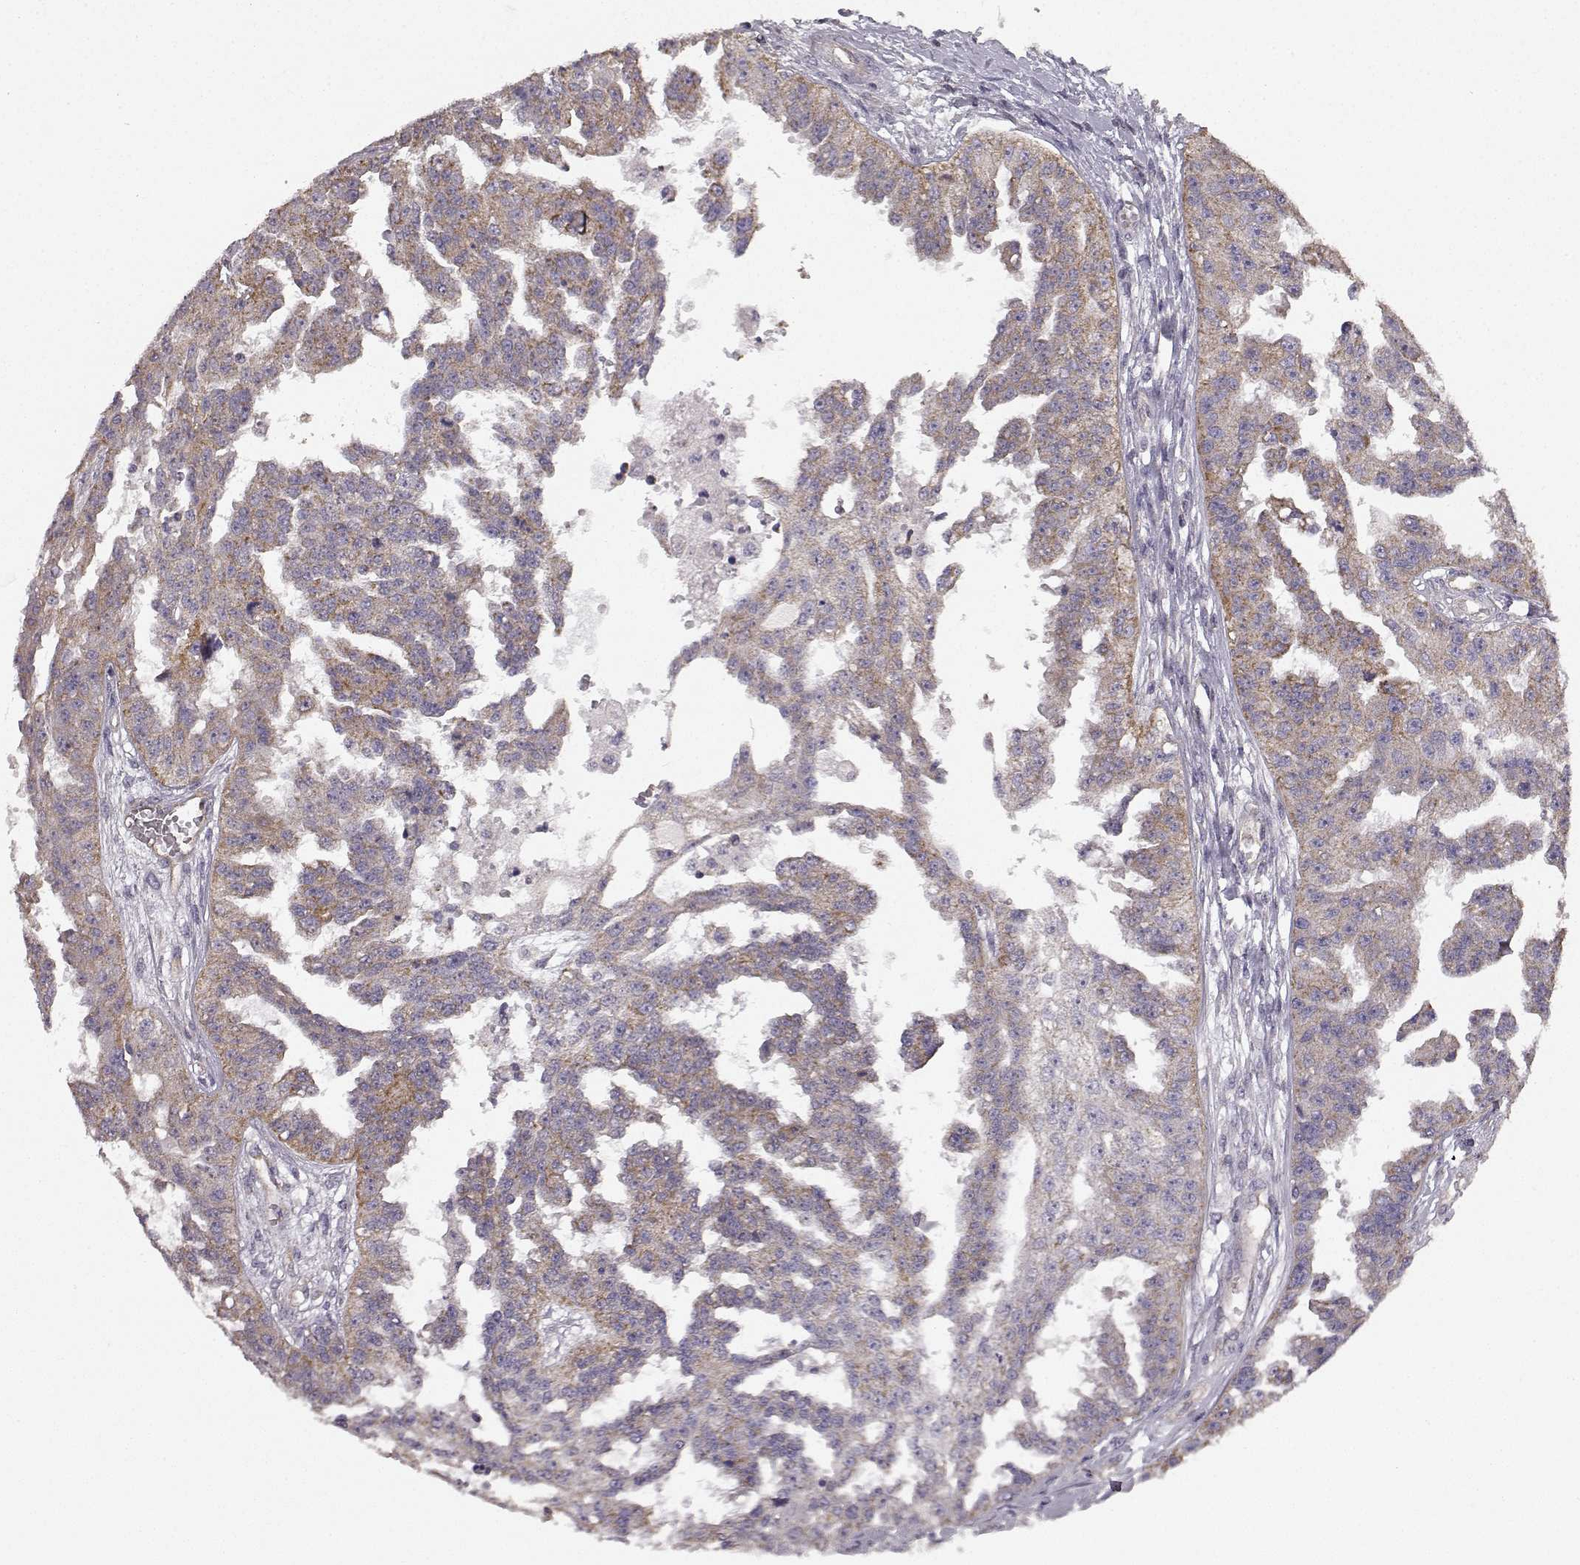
{"staining": {"intensity": "moderate", "quantity": ">75%", "location": "cytoplasmic/membranous"}, "tissue": "ovarian cancer", "cell_type": "Tumor cells", "image_type": "cancer", "snomed": [{"axis": "morphology", "description": "Cystadenocarcinoma, serous, NOS"}, {"axis": "topography", "description": "Ovary"}], "caption": "Immunohistochemical staining of serous cystadenocarcinoma (ovarian) demonstrates medium levels of moderate cytoplasmic/membranous staining in approximately >75% of tumor cells.", "gene": "ERBB3", "patient": {"sex": "female", "age": 58}}